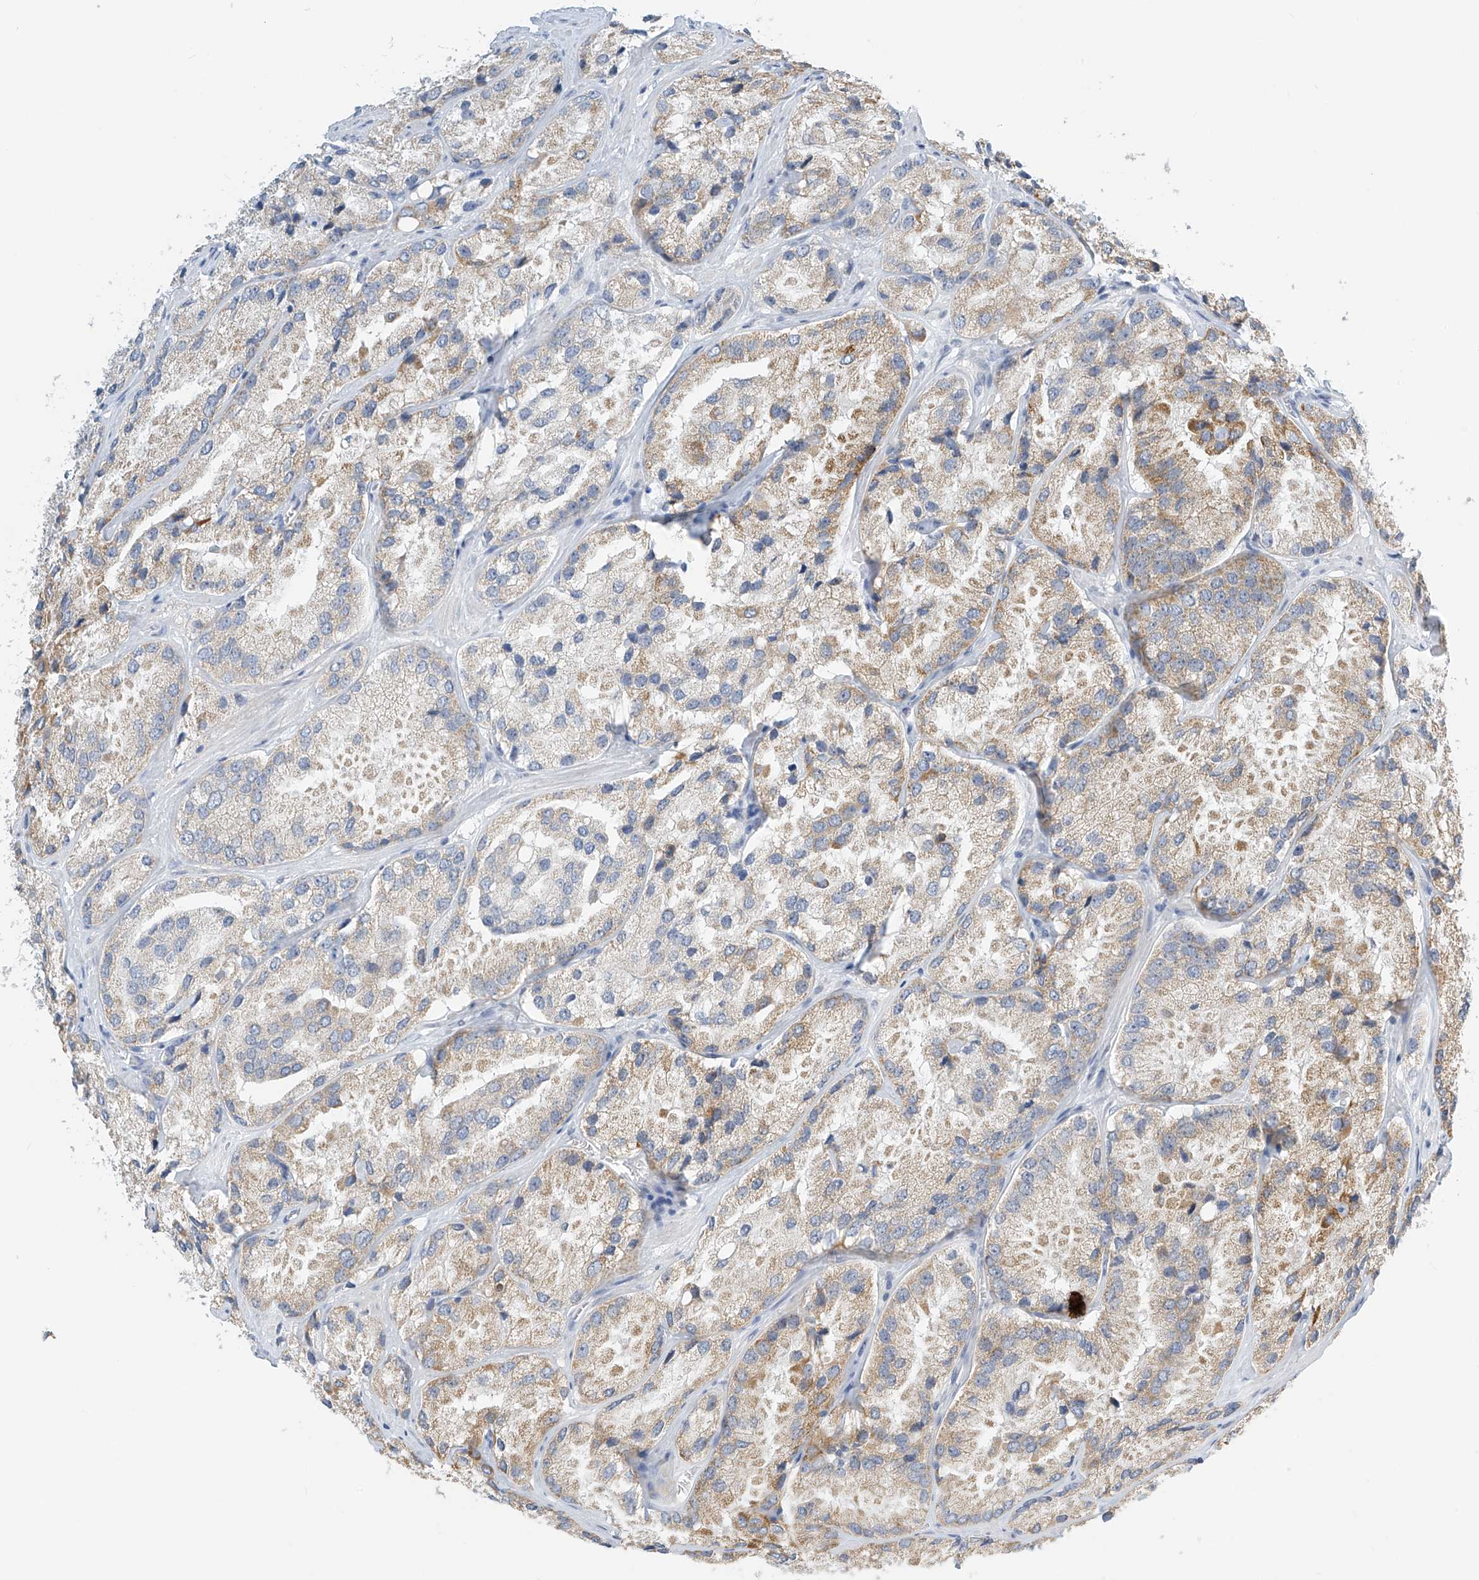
{"staining": {"intensity": "moderate", "quantity": "25%-75%", "location": "cytoplasmic/membranous"}, "tissue": "prostate cancer", "cell_type": "Tumor cells", "image_type": "cancer", "snomed": [{"axis": "morphology", "description": "Adenocarcinoma, High grade"}, {"axis": "topography", "description": "Prostate"}], "caption": "Moderate cytoplasmic/membranous expression for a protein is identified in about 25%-75% of tumor cells of prostate cancer (high-grade adenocarcinoma) using immunohistochemistry.", "gene": "APLF", "patient": {"sex": "male", "age": 66}}